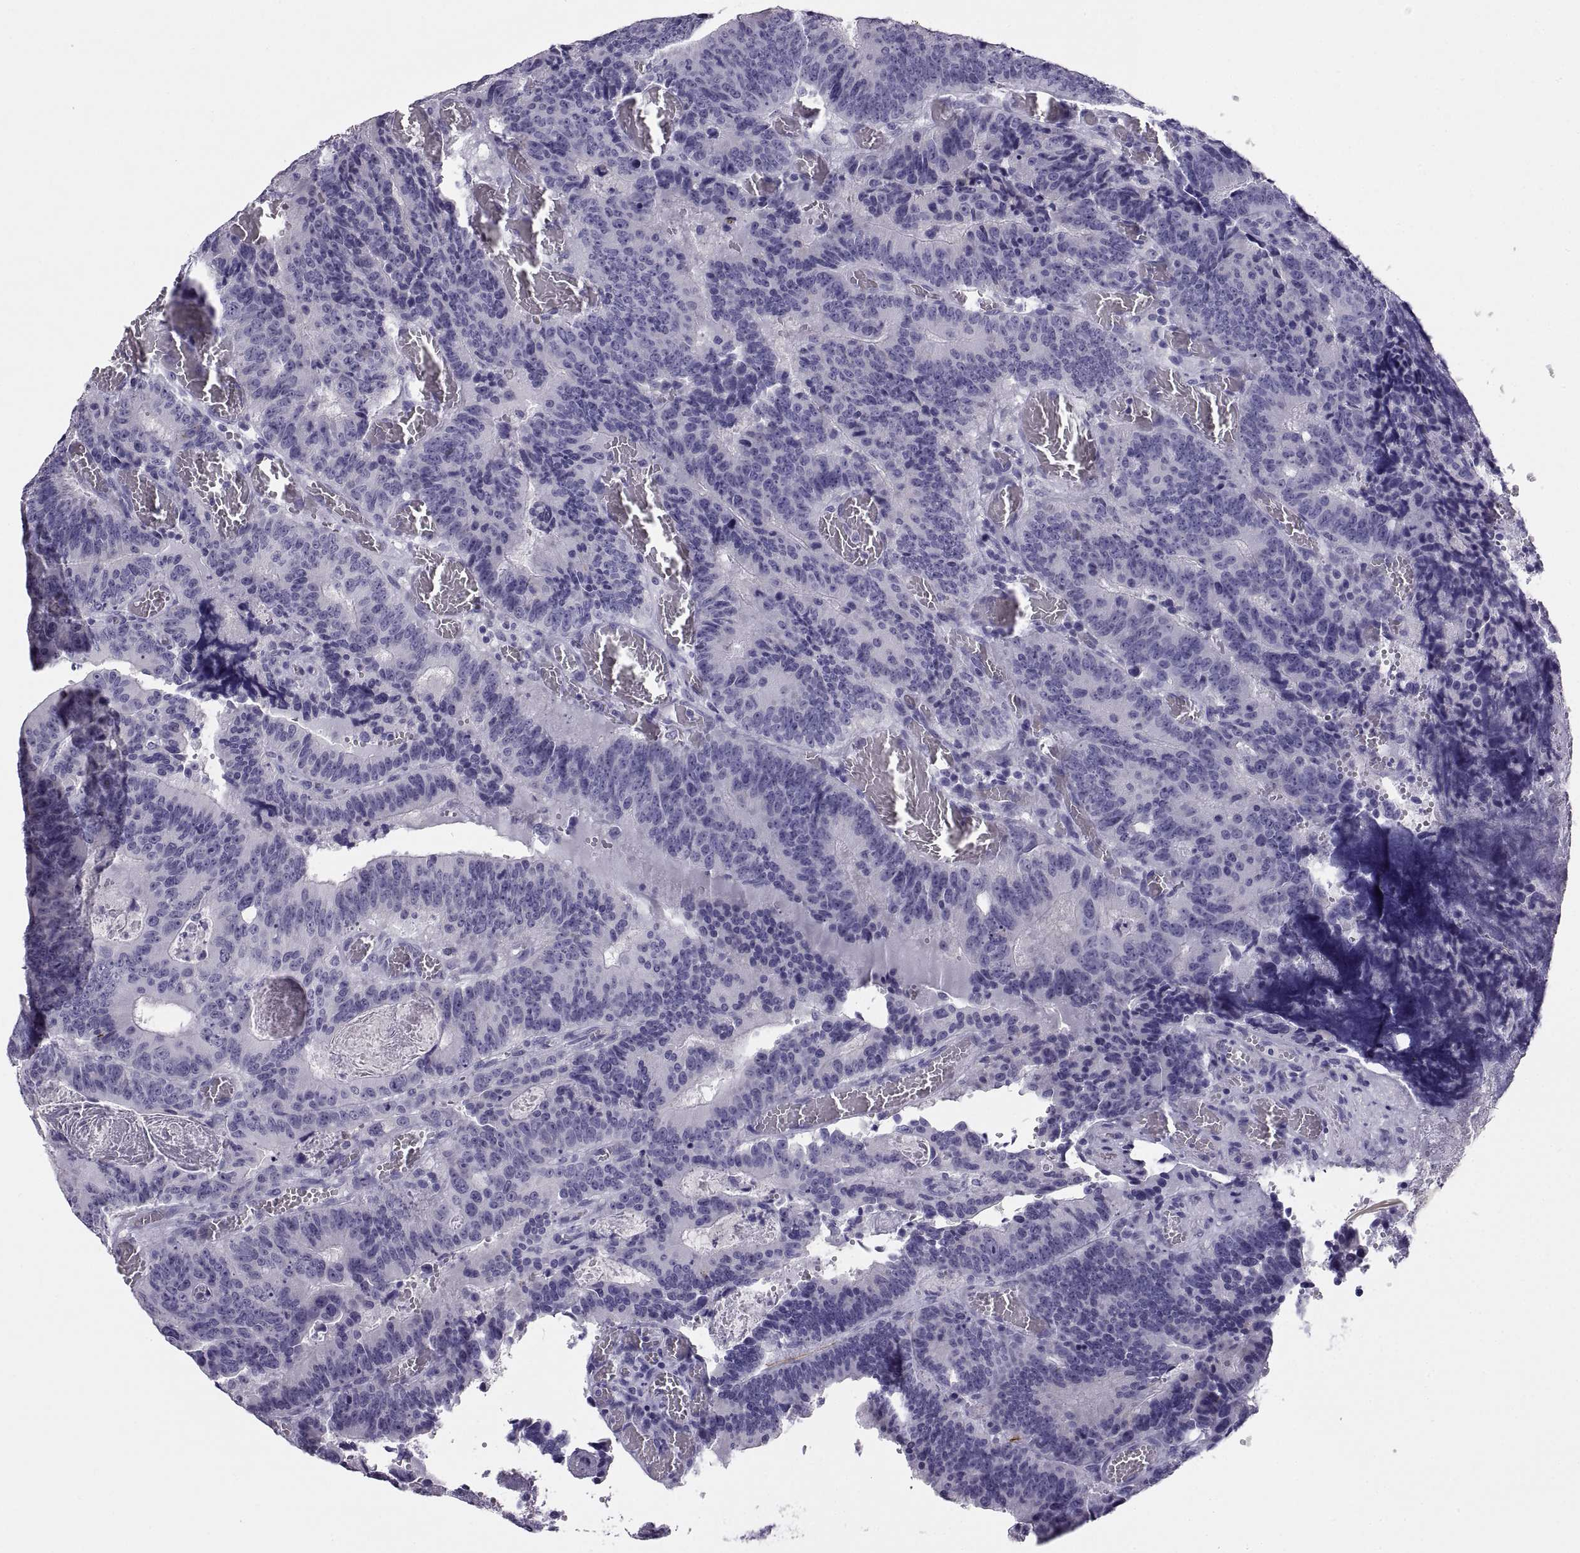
{"staining": {"intensity": "negative", "quantity": "none", "location": "none"}, "tissue": "colorectal cancer", "cell_type": "Tumor cells", "image_type": "cancer", "snomed": [{"axis": "morphology", "description": "Adenocarcinoma, NOS"}, {"axis": "topography", "description": "Colon"}], "caption": "This is an immunohistochemistry (IHC) micrograph of human adenocarcinoma (colorectal). There is no staining in tumor cells.", "gene": "RGS20", "patient": {"sex": "female", "age": 82}}